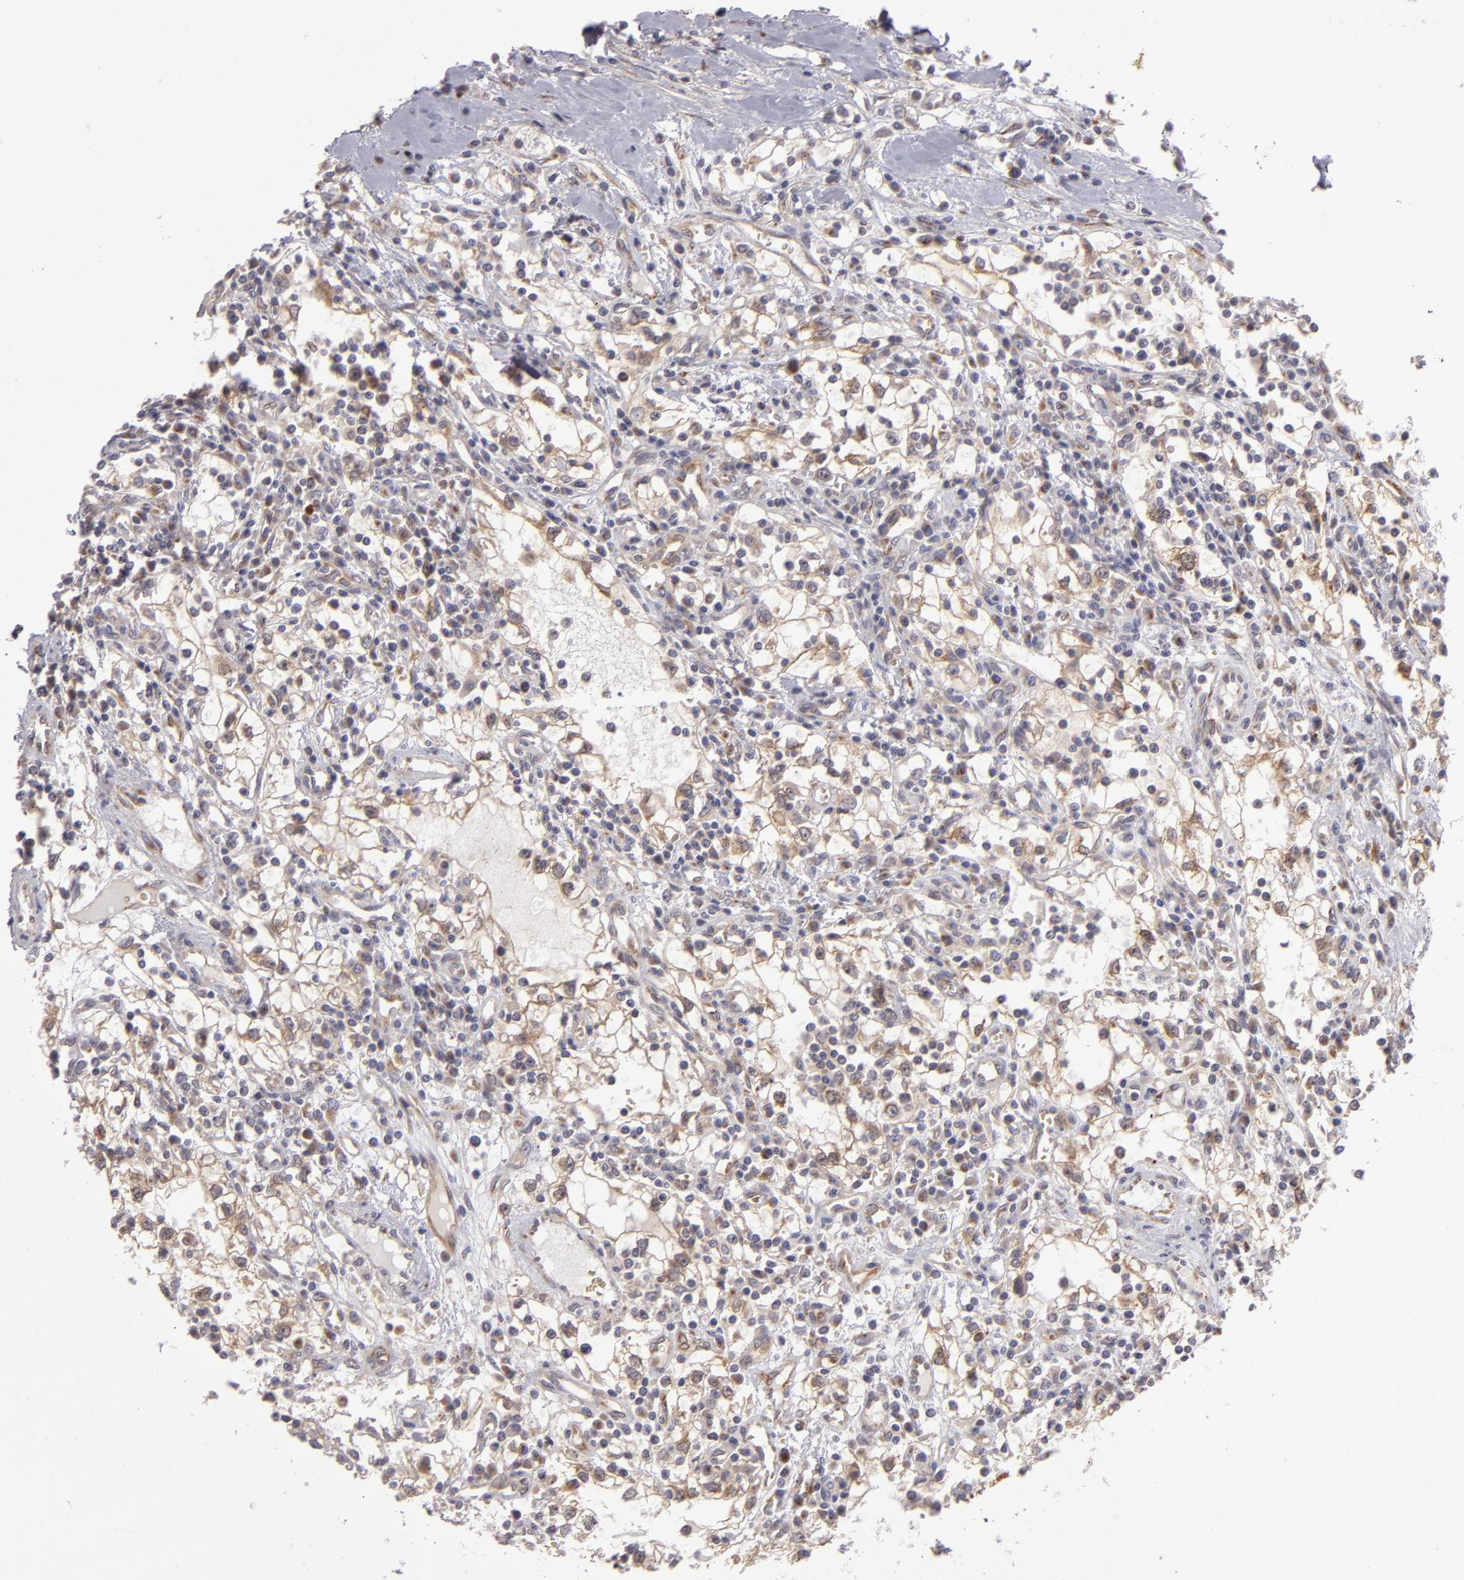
{"staining": {"intensity": "moderate", "quantity": "25%-75%", "location": "cytoplasmic/membranous"}, "tissue": "renal cancer", "cell_type": "Tumor cells", "image_type": "cancer", "snomed": [{"axis": "morphology", "description": "Adenocarcinoma, NOS"}, {"axis": "topography", "description": "Kidney"}], "caption": "Tumor cells display medium levels of moderate cytoplasmic/membranous expression in approximately 25%-75% of cells in human renal cancer (adenocarcinoma). (Brightfield microscopy of DAB IHC at high magnification).", "gene": "SH2D4A", "patient": {"sex": "male", "age": 82}}